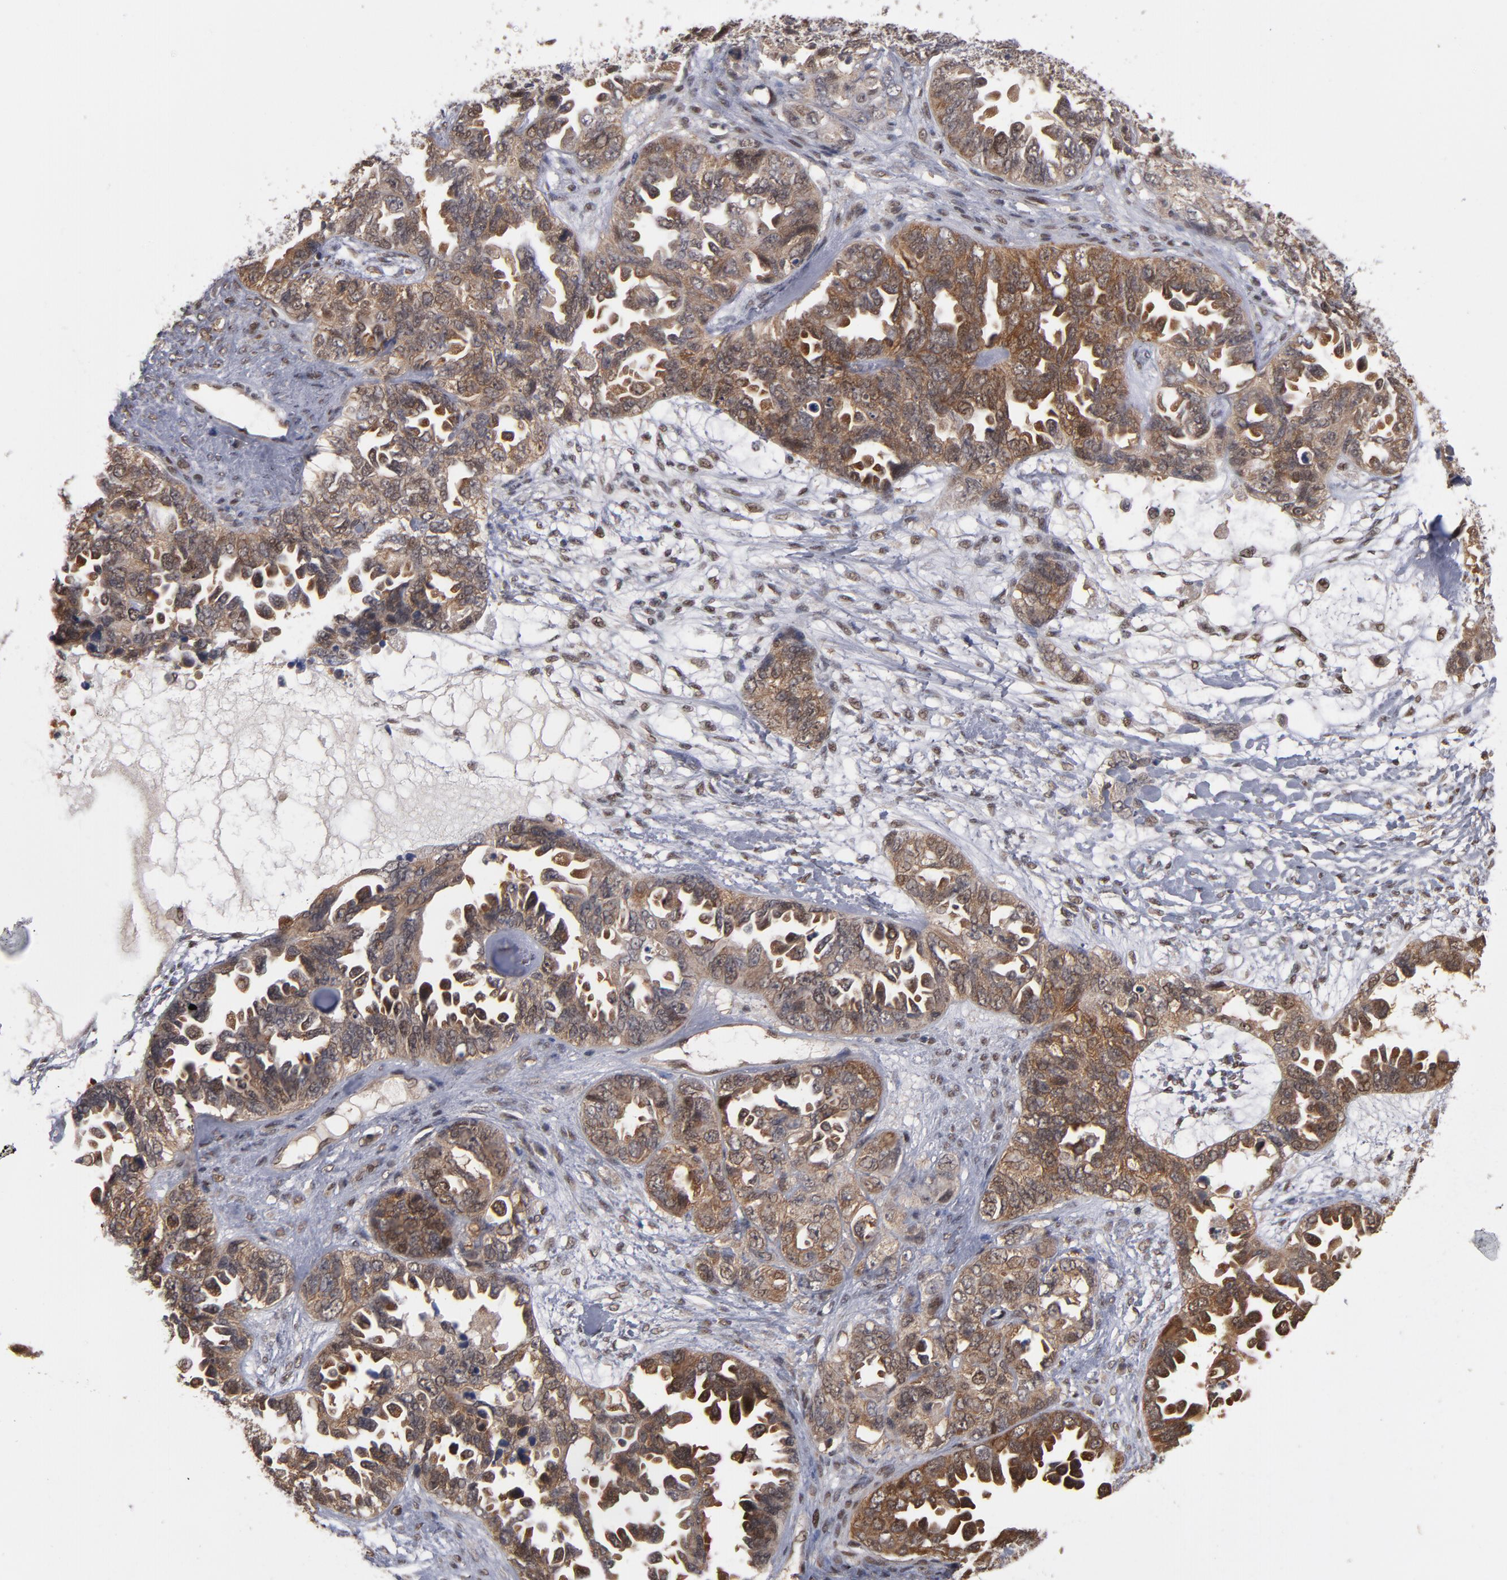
{"staining": {"intensity": "moderate", "quantity": ">75%", "location": "cytoplasmic/membranous,nuclear"}, "tissue": "ovarian cancer", "cell_type": "Tumor cells", "image_type": "cancer", "snomed": [{"axis": "morphology", "description": "Cystadenocarcinoma, serous, NOS"}, {"axis": "topography", "description": "Ovary"}], "caption": "Serous cystadenocarcinoma (ovarian) stained with DAB immunohistochemistry (IHC) reveals medium levels of moderate cytoplasmic/membranous and nuclear staining in approximately >75% of tumor cells.", "gene": "HUWE1", "patient": {"sex": "female", "age": 82}}